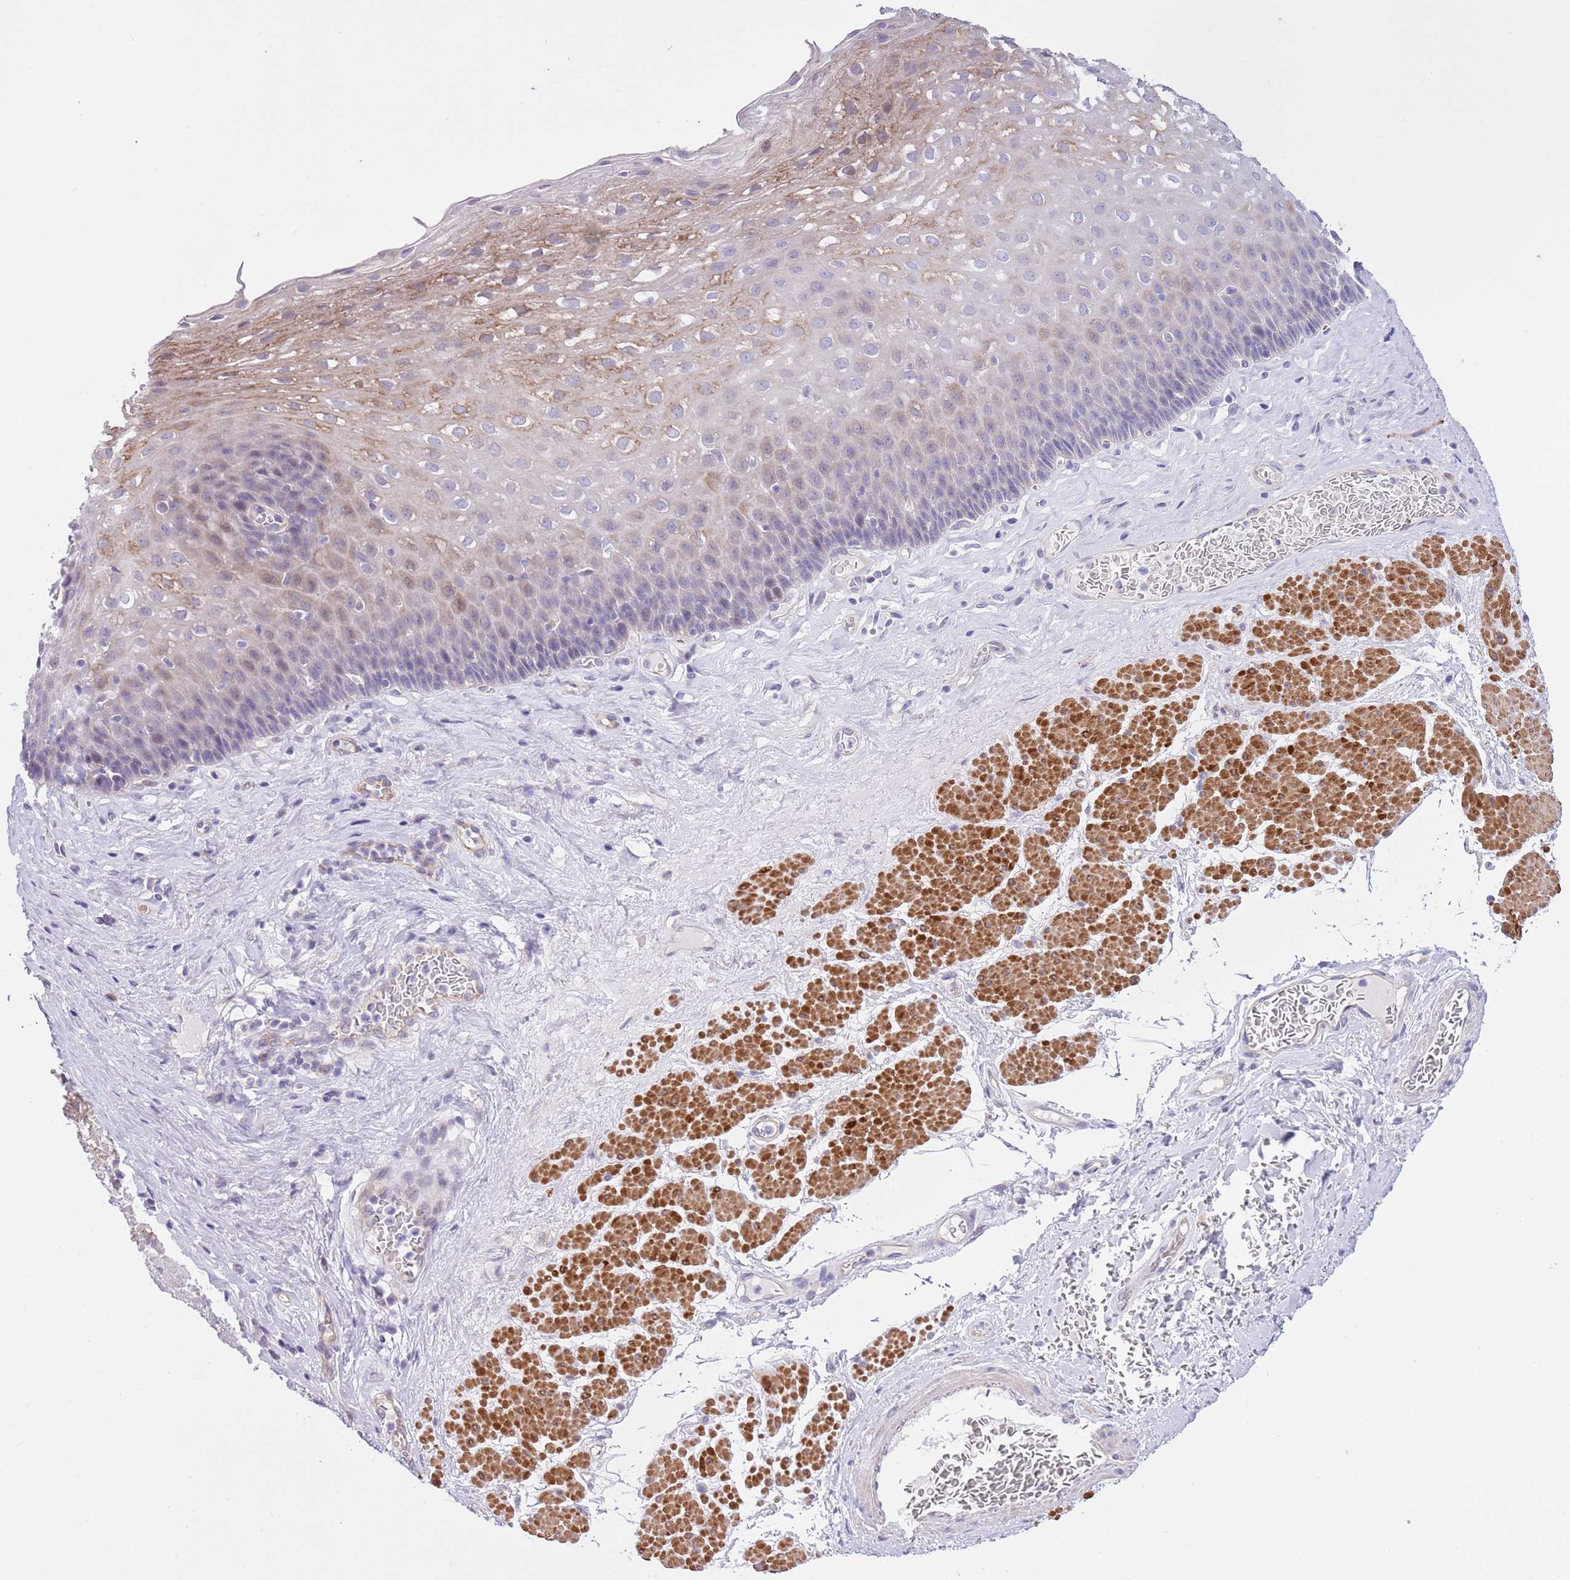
{"staining": {"intensity": "moderate", "quantity": "<25%", "location": "cytoplasmic/membranous"}, "tissue": "esophagus", "cell_type": "Squamous epithelial cells", "image_type": "normal", "snomed": [{"axis": "morphology", "description": "Normal tissue, NOS"}, {"axis": "topography", "description": "Esophagus"}], "caption": "A low amount of moderate cytoplasmic/membranous expression is appreciated in about <25% of squamous epithelial cells in normal esophagus. Ihc stains the protein of interest in brown and the nuclei are stained blue.", "gene": "NET1", "patient": {"sex": "female", "age": 66}}